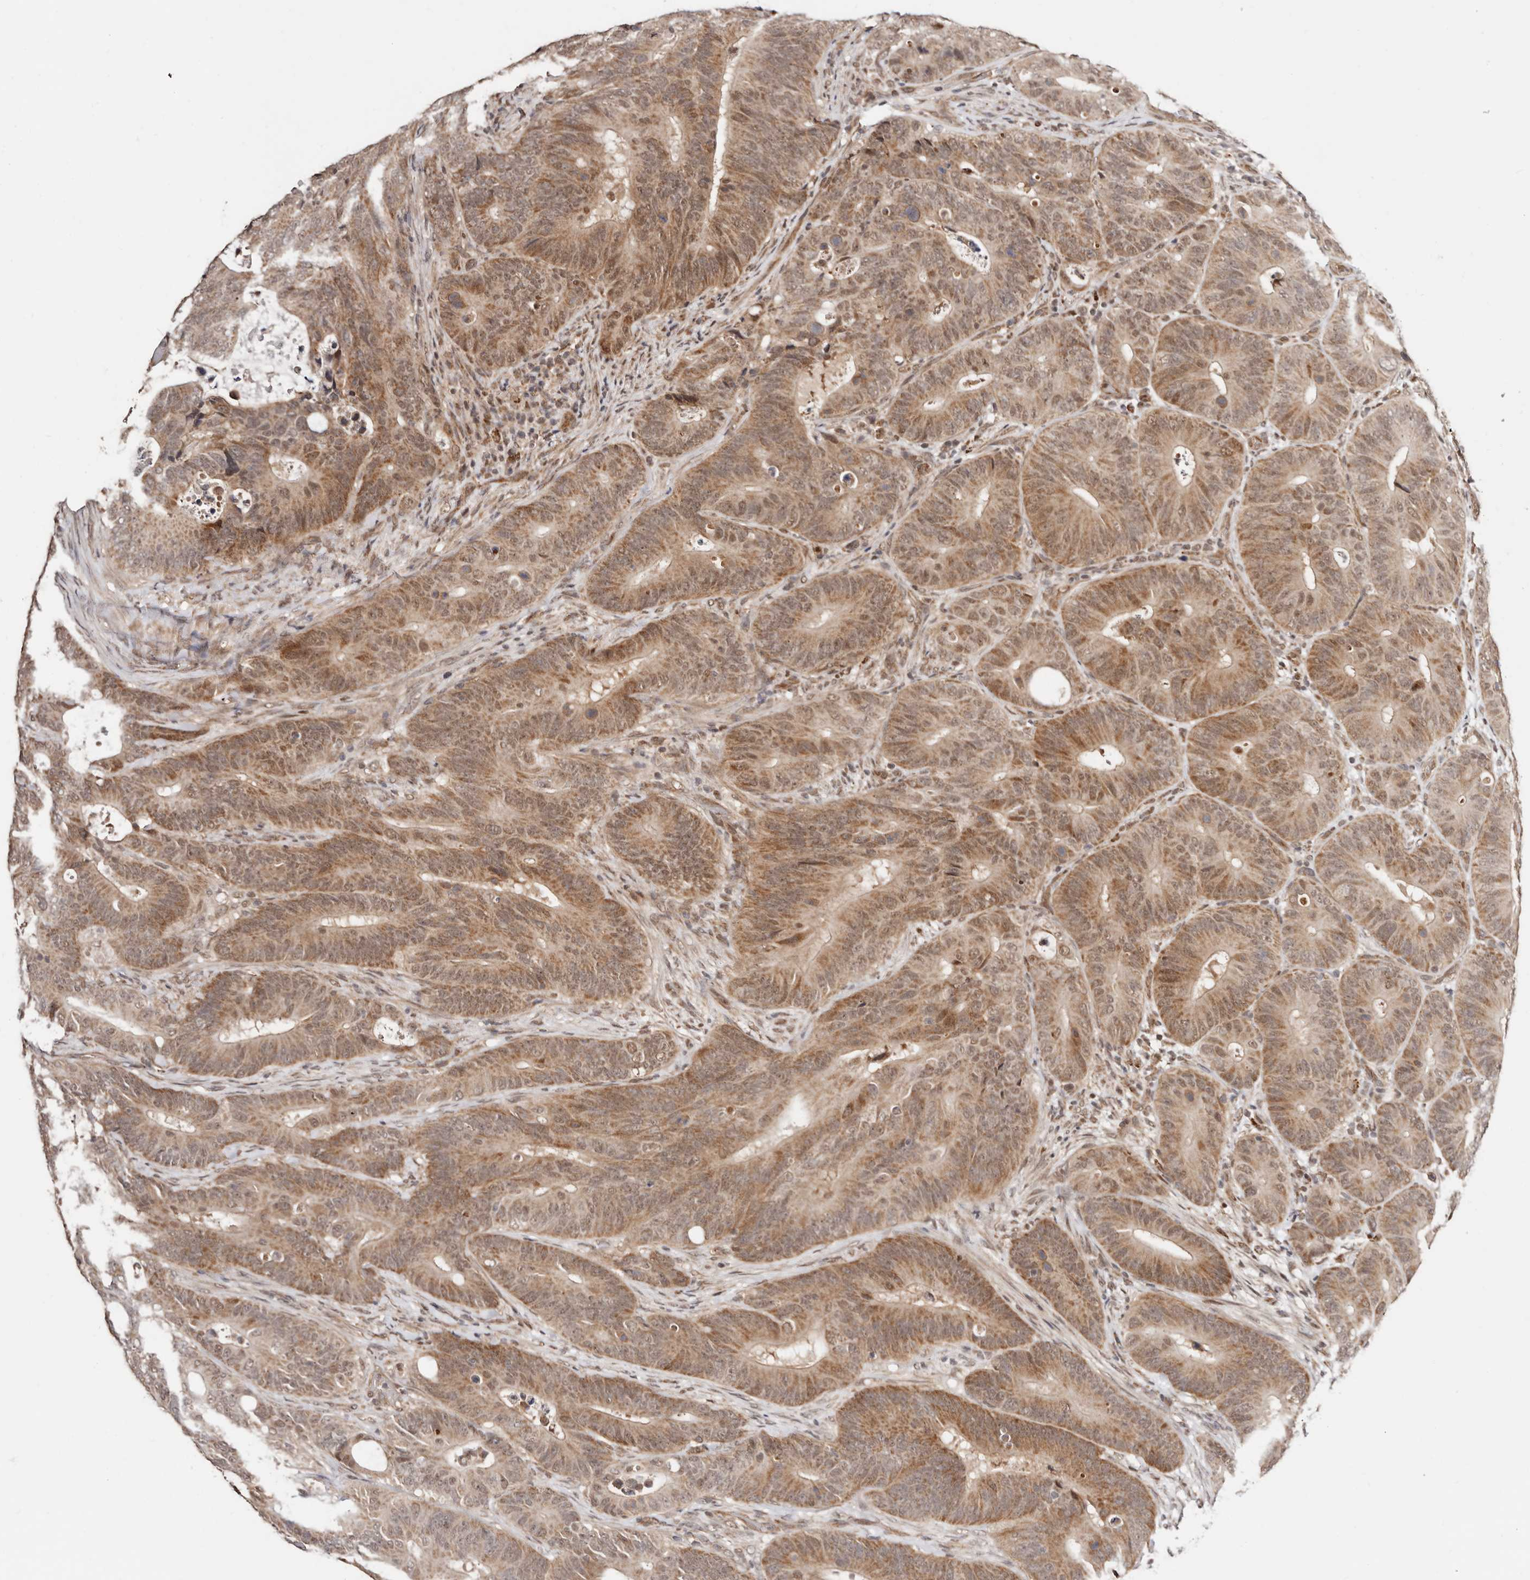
{"staining": {"intensity": "moderate", "quantity": ">75%", "location": "cytoplasmic/membranous,nuclear"}, "tissue": "colorectal cancer", "cell_type": "Tumor cells", "image_type": "cancer", "snomed": [{"axis": "morphology", "description": "Adenocarcinoma, NOS"}, {"axis": "topography", "description": "Colon"}], "caption": "IHC image of neoplastic tissue: human colorectal cancer (adenocarcinoma) stained using immunohistochemistry reveals medium levels of moderate protein expression localized specifically in the cytoplasmic/membranous and nuclear of tumor cells, appearing as a cytoplasmic/membranous and nuclear brown color.", "gene": "CTNNBL1", "patient": {"sex": "male", "age": 83}}